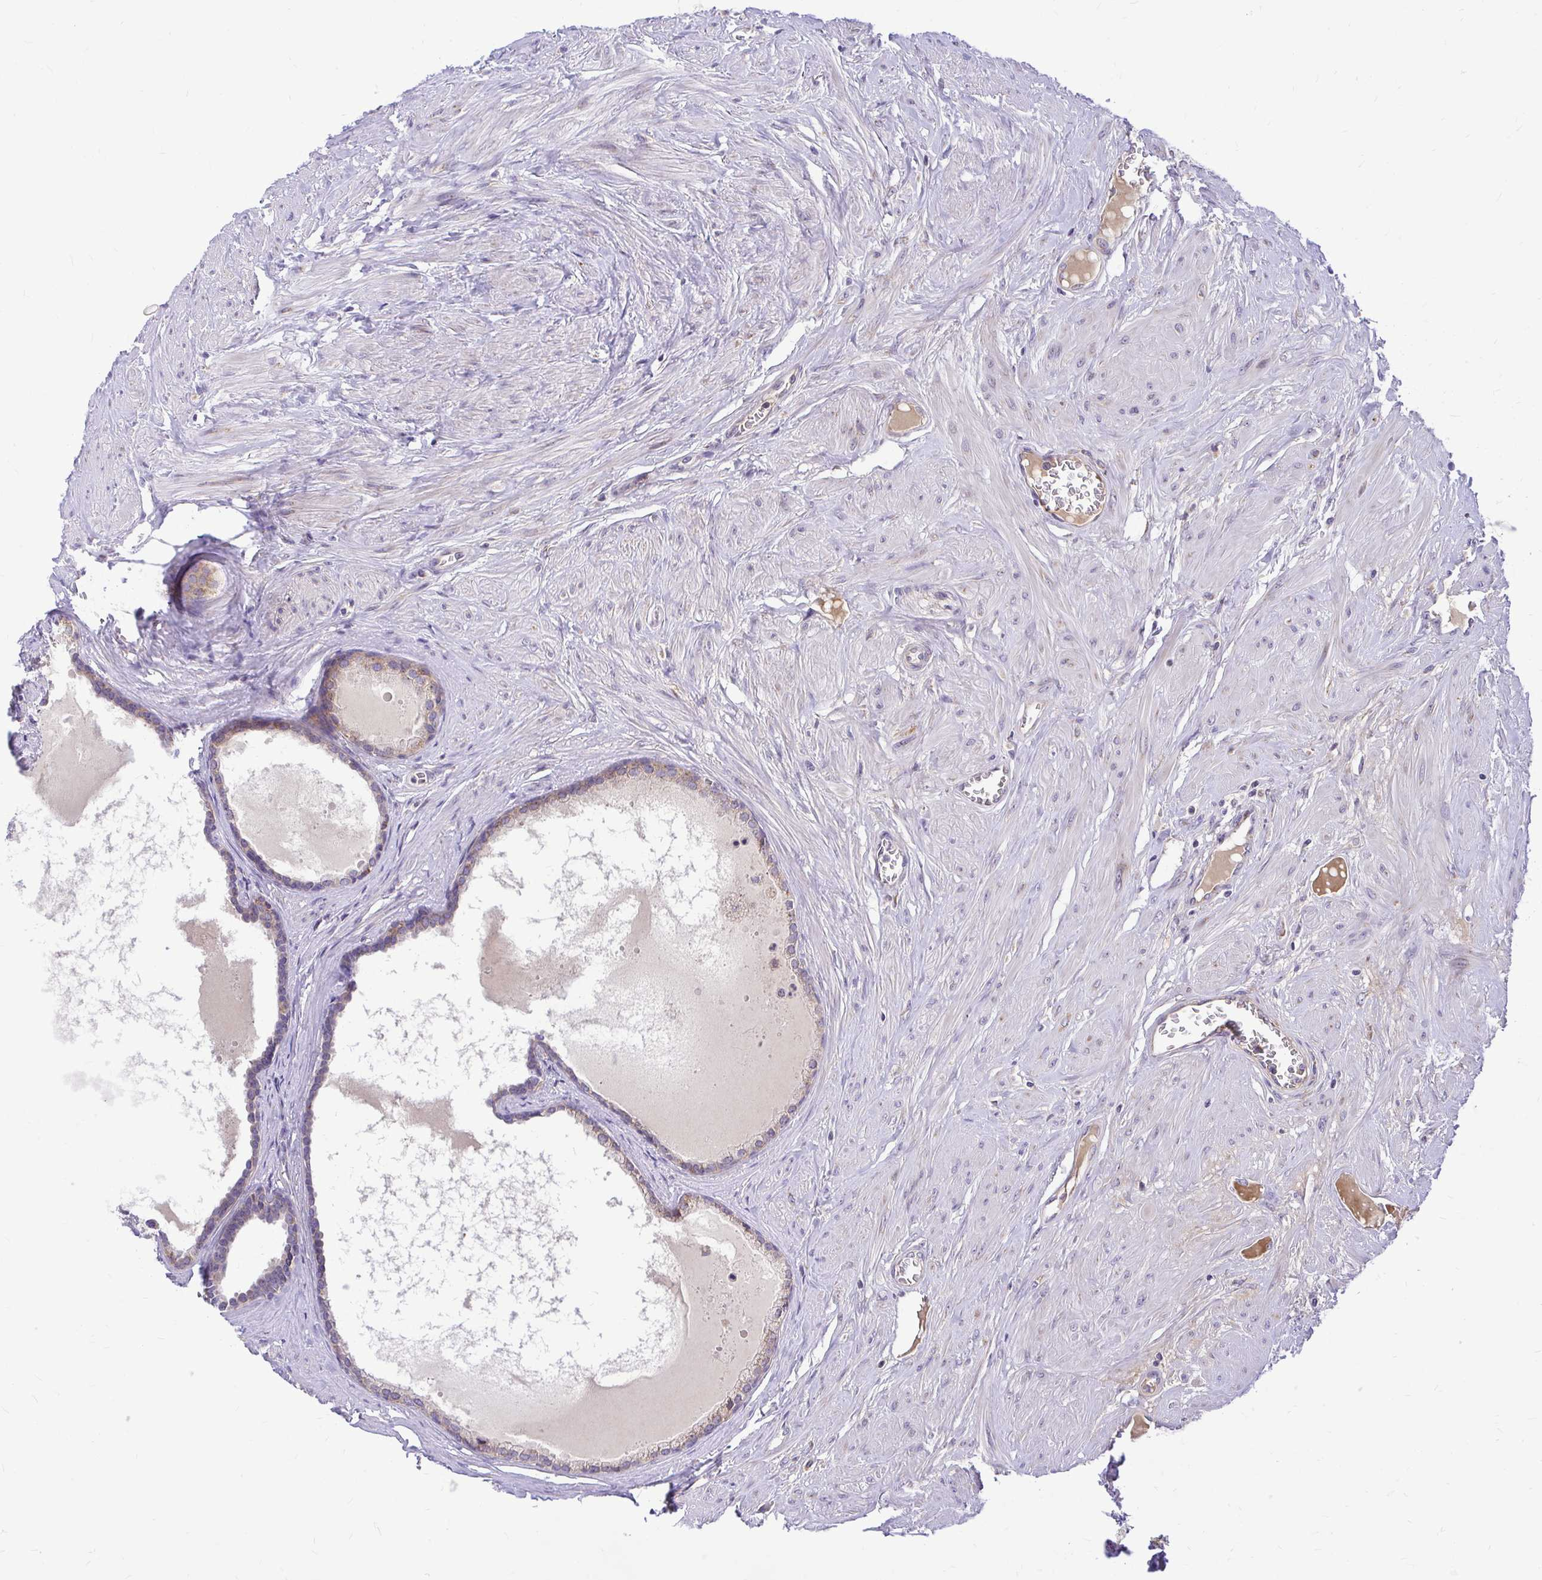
{"staining": {"intensity": "moderate", "quantity": ">75%", "location": "cytoplasmic/membranous"}, "tissue": "prostate", "cell_type": "Glandular cells", "image_type": "normal", "snomed": [{"axis": "morphology", "description": "Normal tissue, NOS"}, {"axis": "topography", "description": "Prostate"}, {"axis": "topography", "description": "Peripheral nerve tissue"}], "caption": "Immunohistochemistry histopathology image of benign prostate stained for a protein (brown), which exhibits medium levels of moderate cytoplasmic/membranous staining in approximately >75% of glandular cells.", "gene": "VTI1B", "patient": {"sex": "male", "age": 55}}